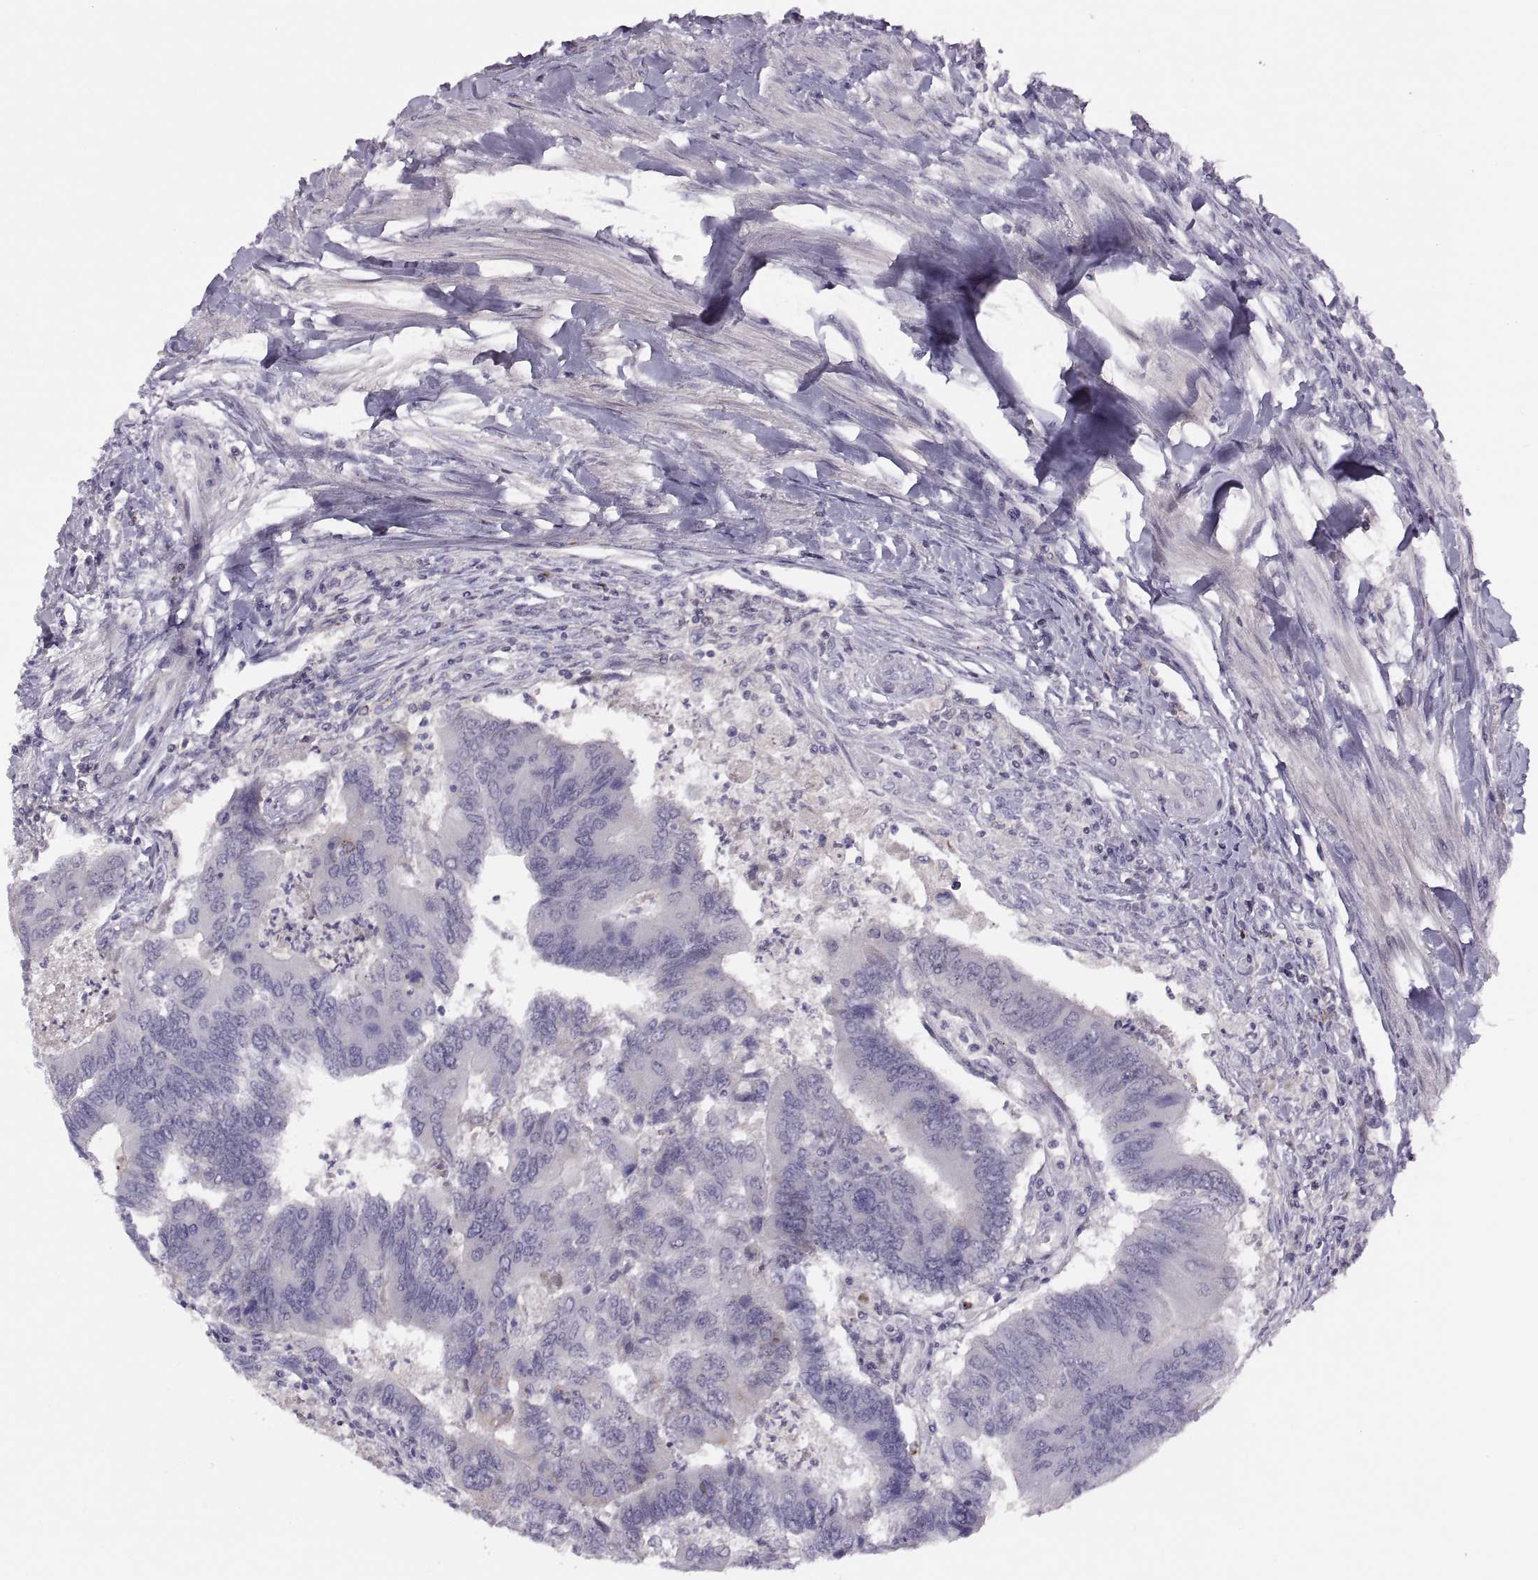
{"staining": {"intensity": "negative", "quantity": "none", "location": "none"}, "tissue": "colorectal cancer", "cell_type": "Tumor cells", "image_type": "cancer", "snomed": [{"axis": "morphology", "description": "Adenocarcinoma, NOS"}, {"axis": "topography", "description": "Colon"}], "caption": "Protein analysis of colorectal adenocarcinoma demonstrates no significant expression in tumor cells.", "gene": "CHCT1", "patient": {"sex": "female", "age": 67}}